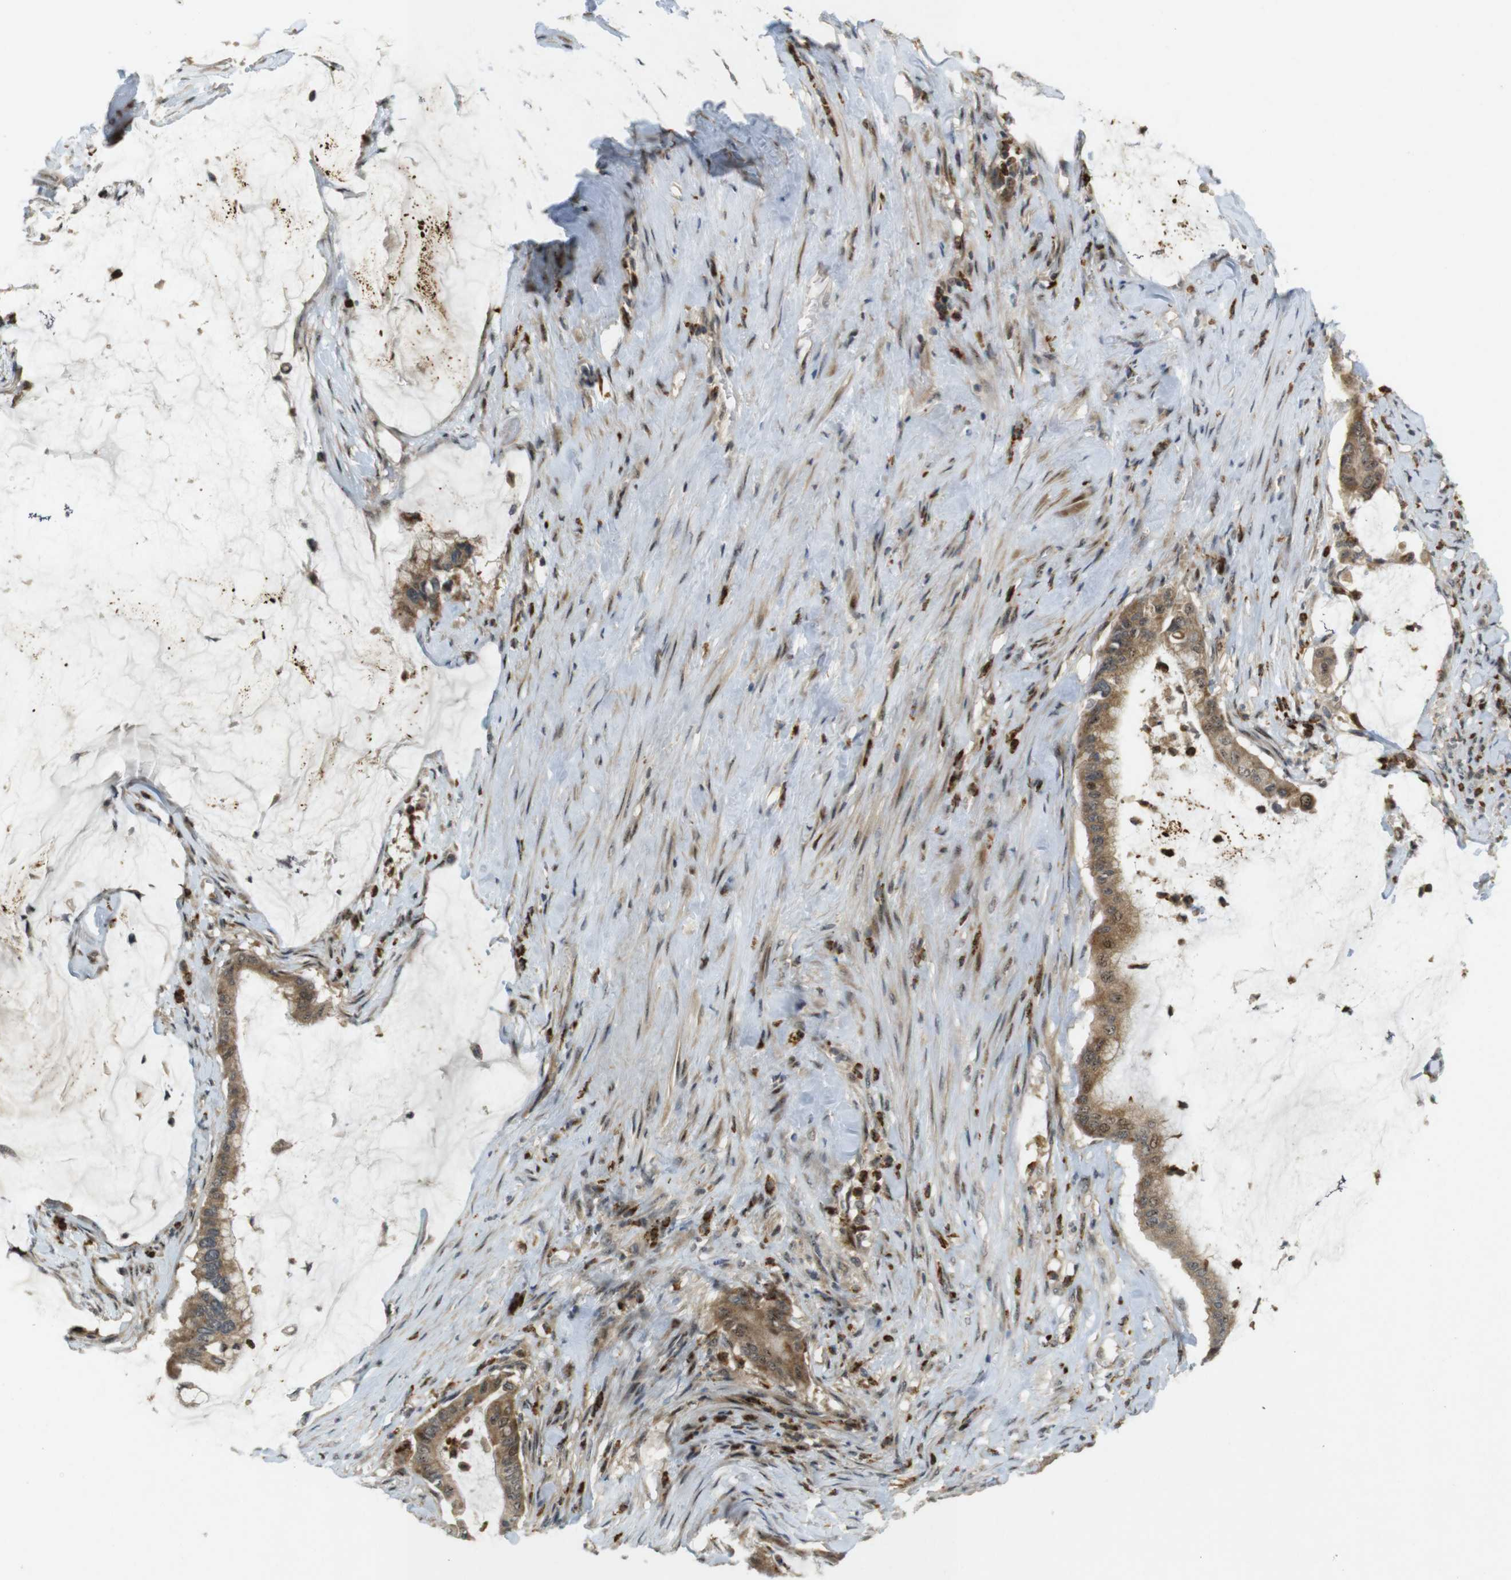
{"staining": {"intensity": "moderate", "quantity": ">75%", "location": "cytoplasmic/membranous,nuclear"}, "tissue": "pancreatic cancer", "cell_type": "Tumor cells", "image_type": "cancer", "snomed": [{"axis": "morphology", "description": "Adenocarcinoma, NOS"}, {"axis": "topography", "description": "Pancreas"}], "caption": "IHC histopathology image of human pancreatic cancer stained for a protein (brown), which demonstrates medium levels of moderate cytoplasmic/membranous and nuclear expression in about >75% of tumor cells.", "gene": "TMX3", "patient": {"sex": "male", "age": 41}}